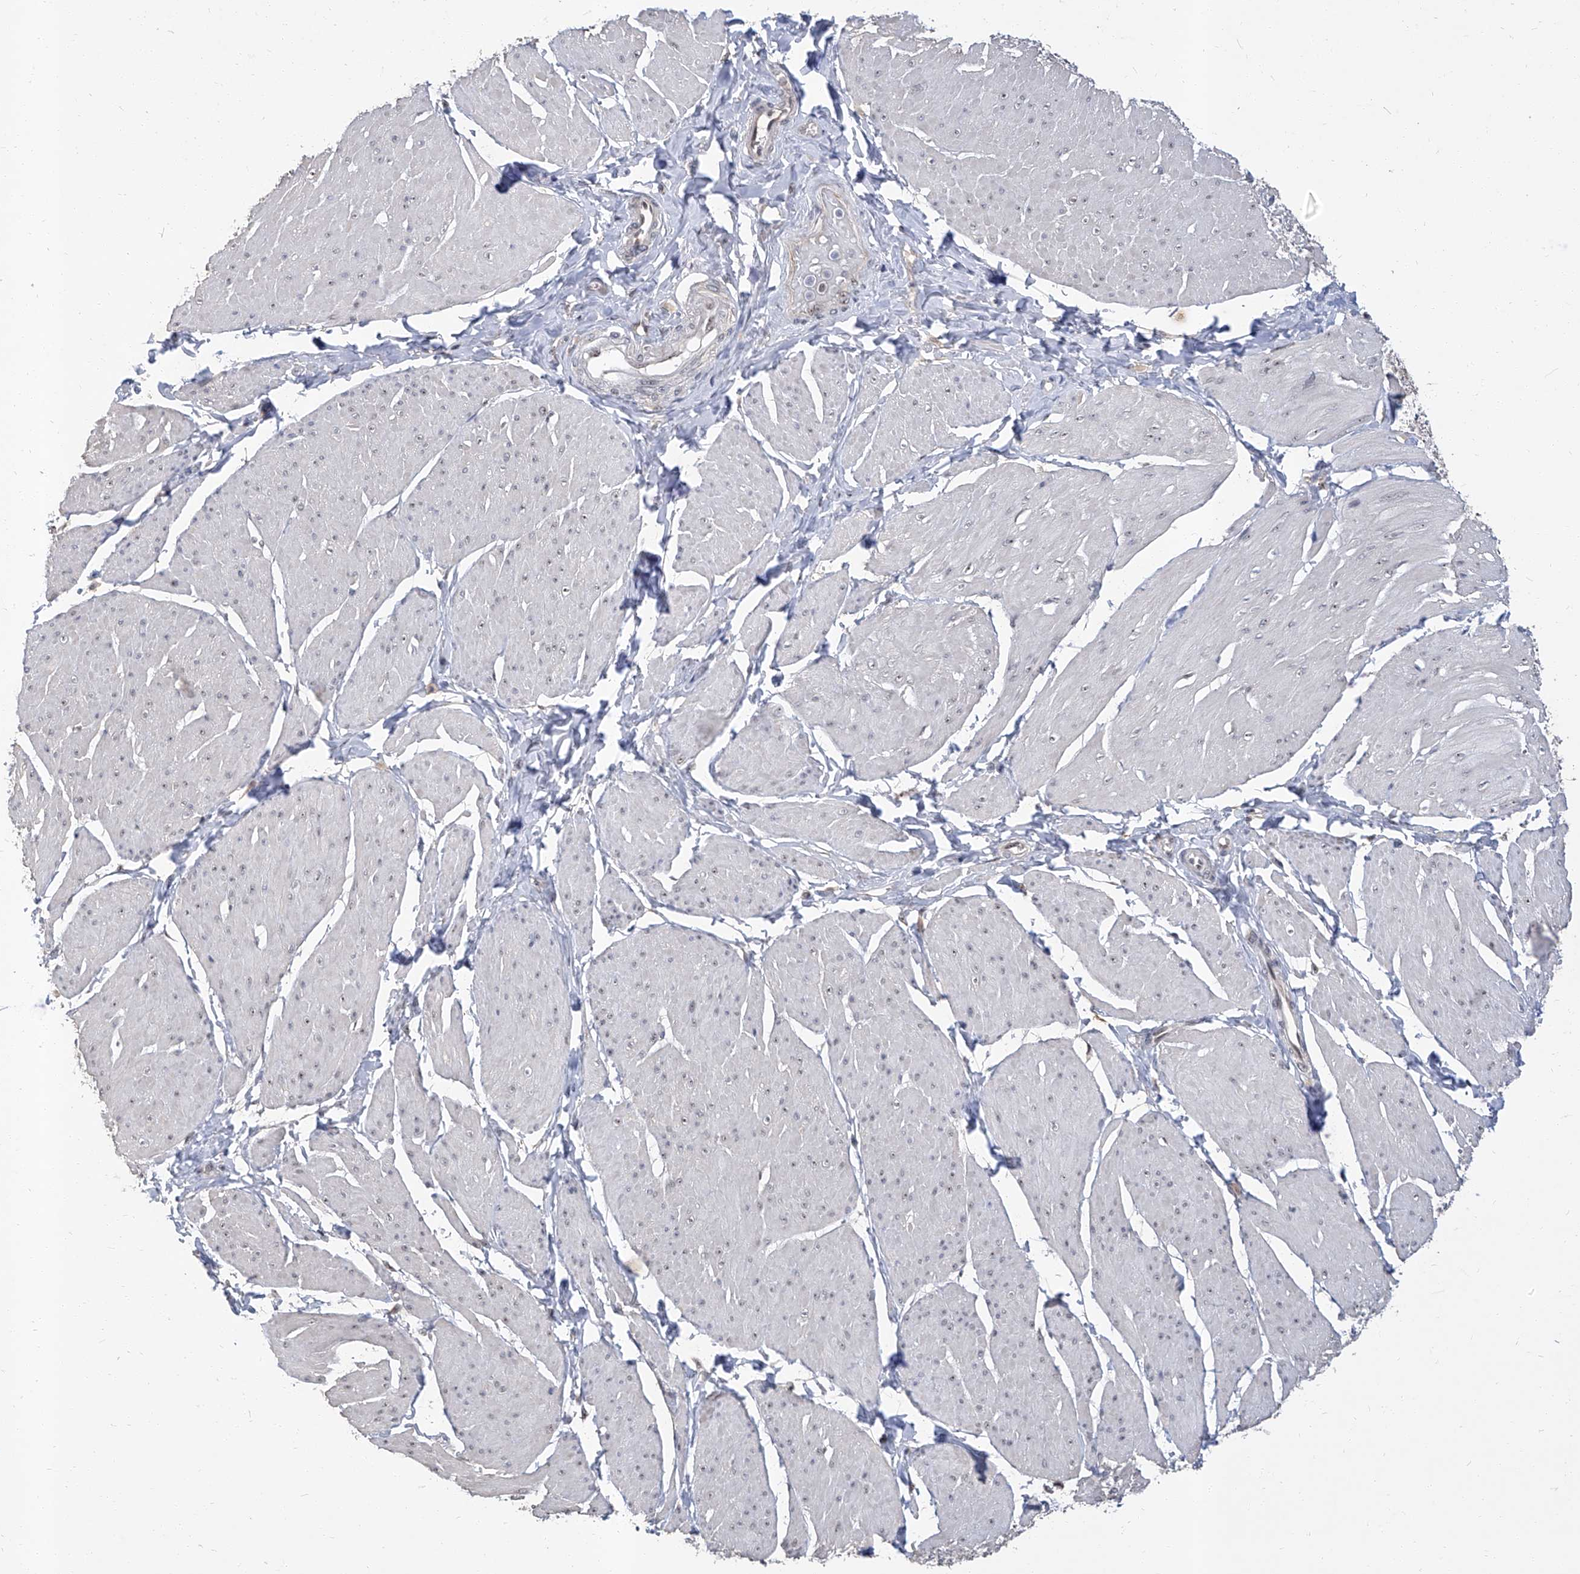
{"staining": {"intensity": "weak", "quantity": "25%-75%", "location": "nuclear"}, "tissue": "smooth muscle", "cell_type": "Smooth muscle cells", "image_type": "normal", "snomed": [{"axis": "morphology", "description": "Urothelial carcinoma, High grade"}, {"axis": "topography", "description": "Urinary bladder"}], "caption": "A brown stain labels weak nuclear staining of a protein in smooth muscle cells of benign smooth muscle.", "gene": "CMTR1", "patient": {"sex": "male", "age": 46}}